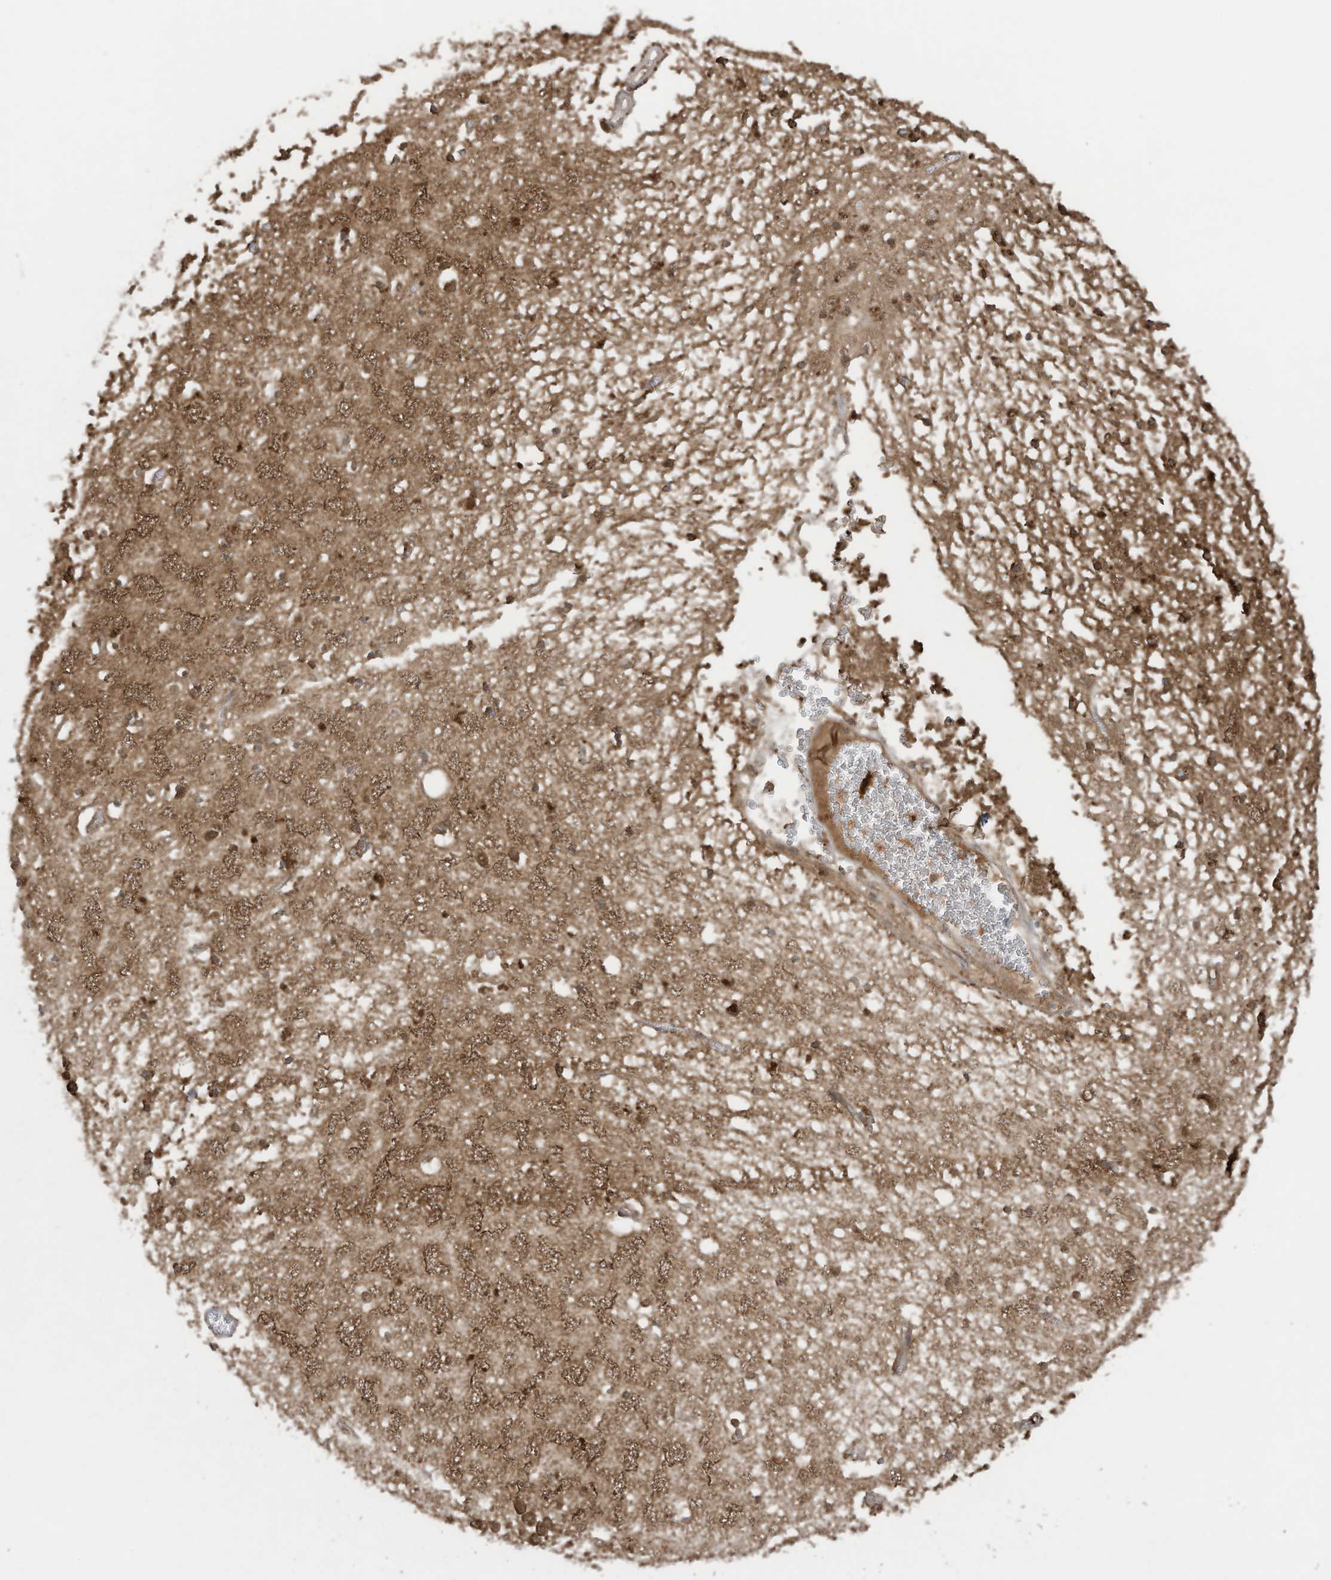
{"staining": {"intensity": "moderate", "quantity": ">75%", "location": "cytoplasmic/membranous,nuclear"}, "tissue": "hippocampus", "cell_type": "Glial cells", "image_type": "normal", "snomed": [{"axis": "morphology", "description": "Normal tissue, NOS"}, {"axis": "topography", "description": "Hippocampus"}], "caption": "Protein analysis of unremarkable hippocampus reveals moderate cytoplasmic/membranous,nuclear positivity in approximately >75% of glial cells. (DAB IHC, brown staining for protein, blue staining for nuclei).", "gene": "OLA1", "patient": {"sex": "male", "age": 70}}